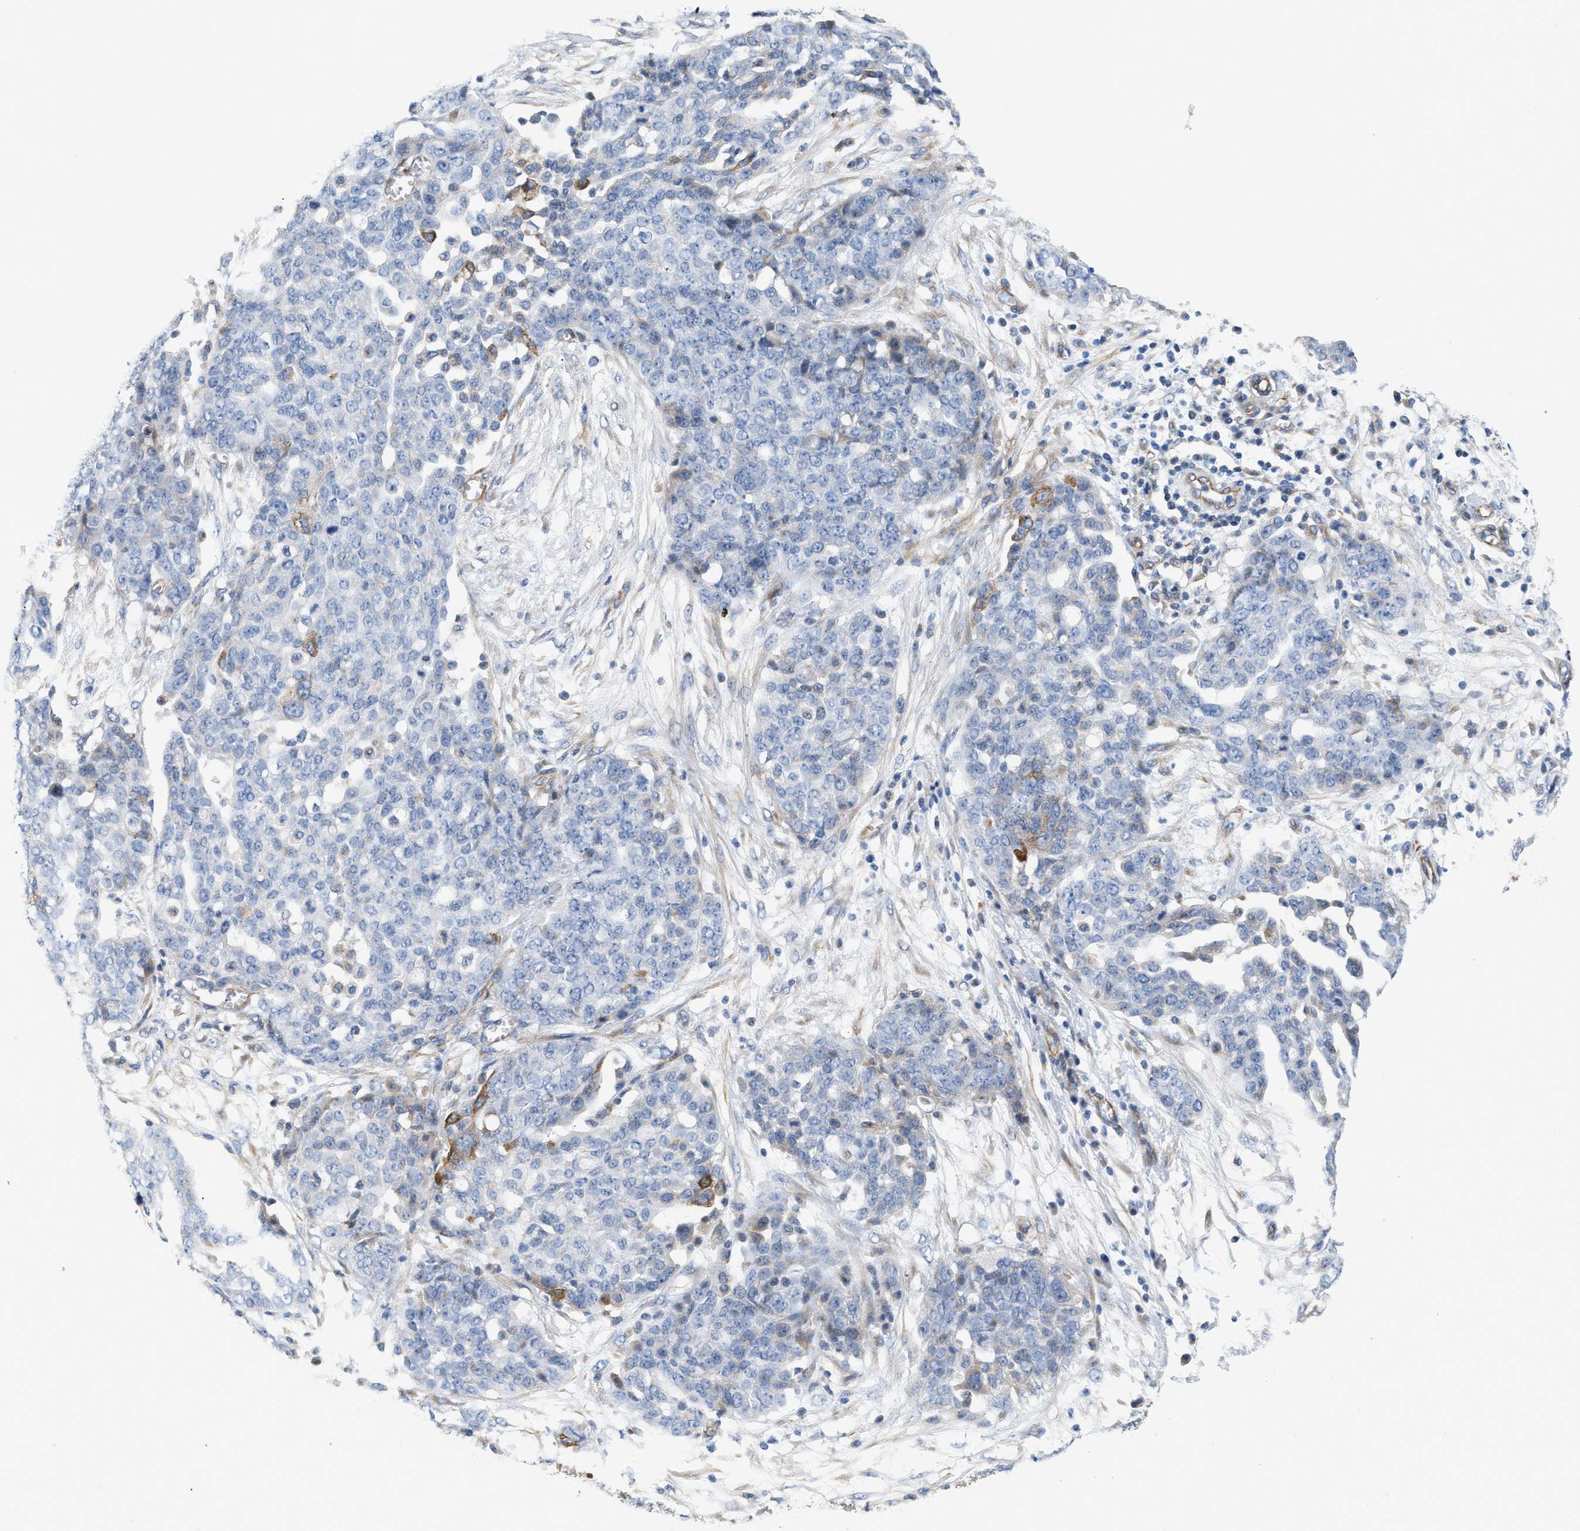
{"staining": {"intensity": "strong", "quantity": "<25%", "location": "cytoplasmic/membranous"}, "tissue": "ovarian cancer", "cell_type": "Tumor cells", "image_type": "cancer", "snomed": [{"axis": "morphology", "description": "Cystadenocarcinoma, serous, NOS"}, {"axis": "topography", "description": "Soft tissue"}, {"axis": "topography", "description": "Ovary"}], "caption": "DAB immunohistochemical staining of serous cystadenocarcinoma (ovarian) reveals strong cytoplasmic/membranous protein expression in approximately <25% of tumor cells. The protein is stained brown, and the nuclei are stained in blue (DAB IHC with brightfield microscopy, high magnification).", "gene": "TFPI", "patient": {"sex": "female", "age": 57}}